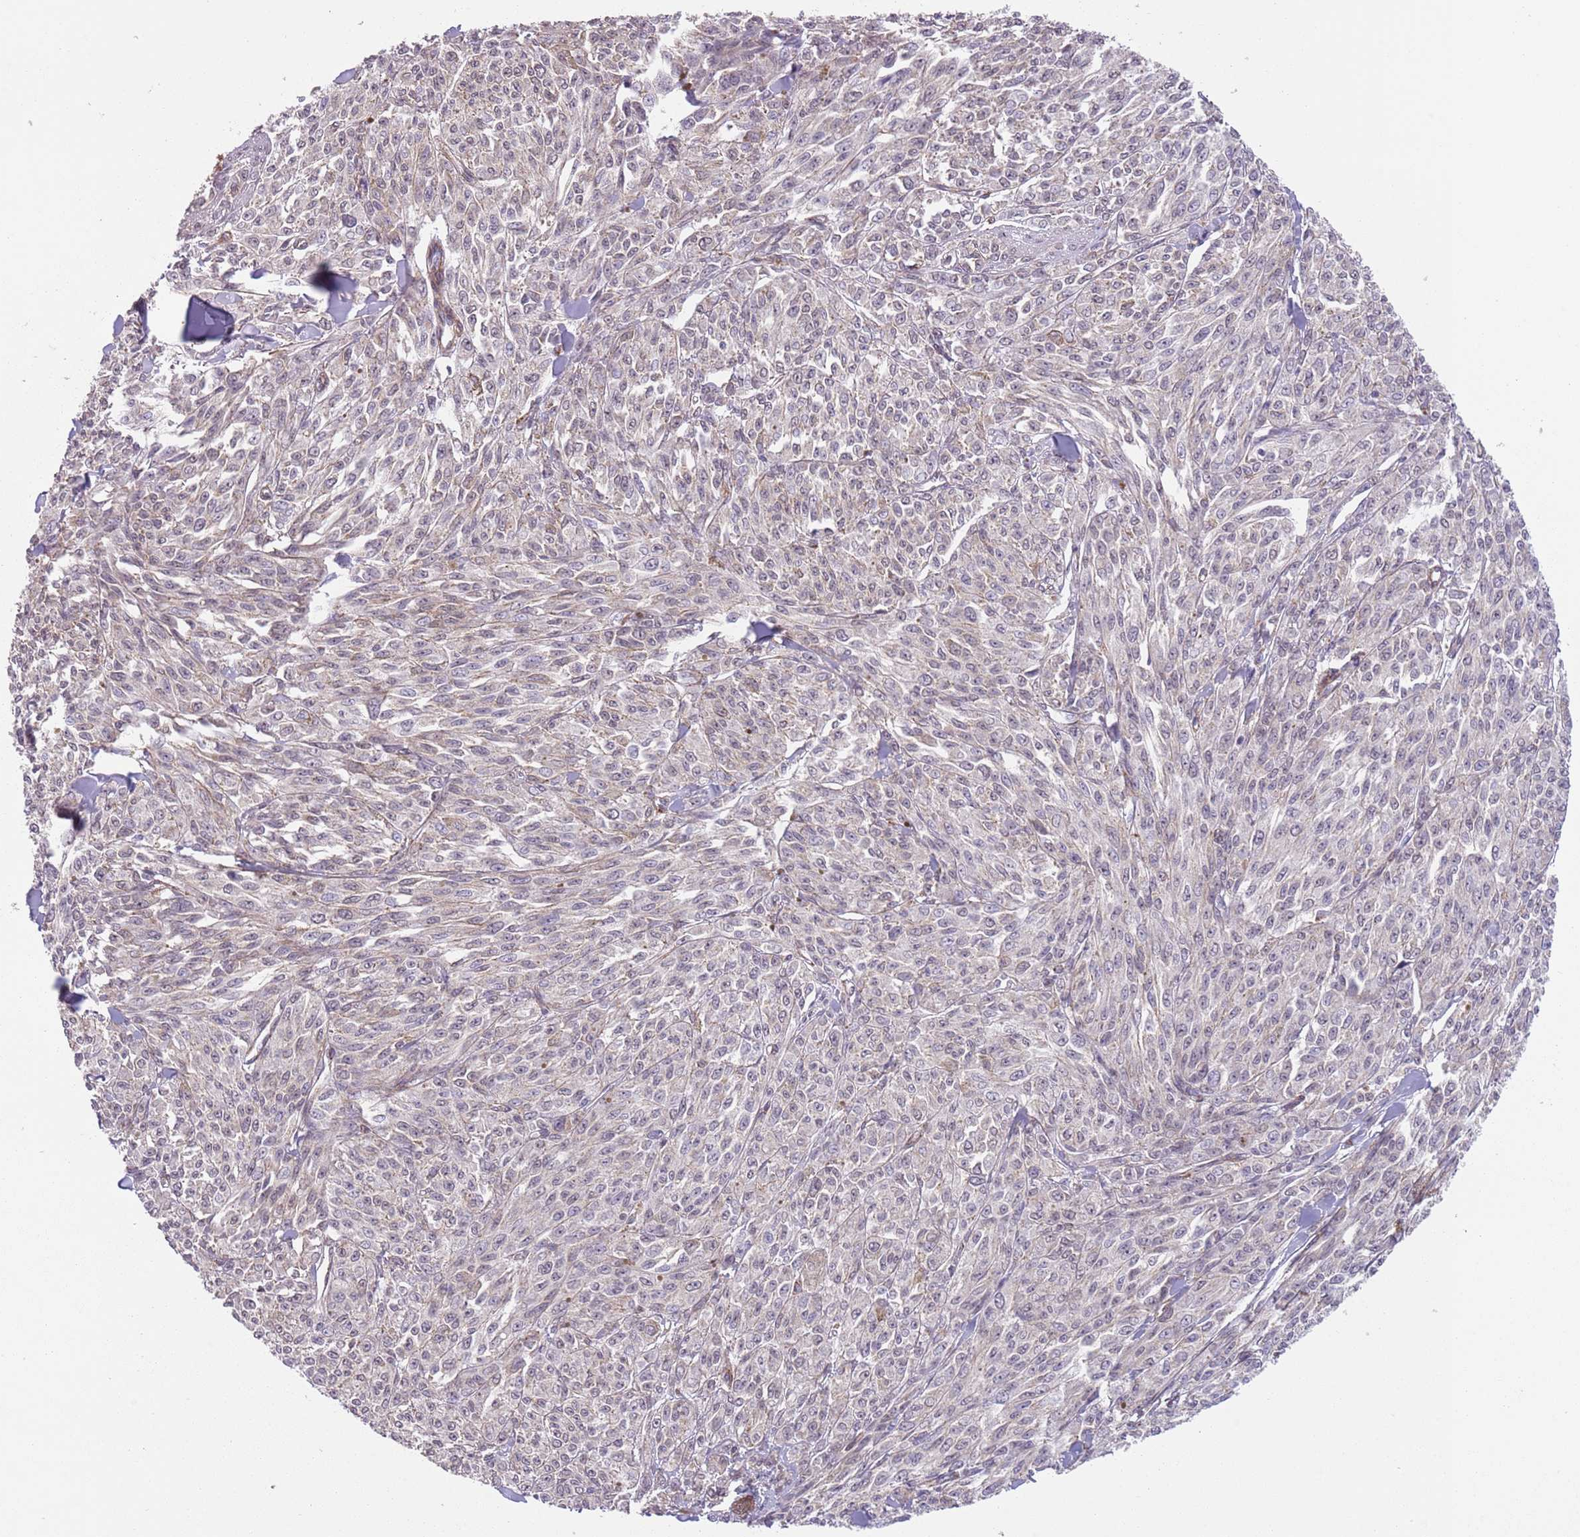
{"staining": {"intensity": "weak", "quantity": "<25%", "location": "nuclear"}, "tissue": "melanoma", "cell_type": "Tumor cells", "image_type": "cancer", "snomed": [{"axis": "morphology", "description": "Malignant melanoma, NOS"}, {"axis": "topography", "description": "Skin"}], "caption": "IHC image of melanoma stained for a protein (brown), which shows no positivity in tumor cells. Nuclei are stained in blue.", "gene": "CREBZF", "patient": {"sex": "female", "age": 52}}